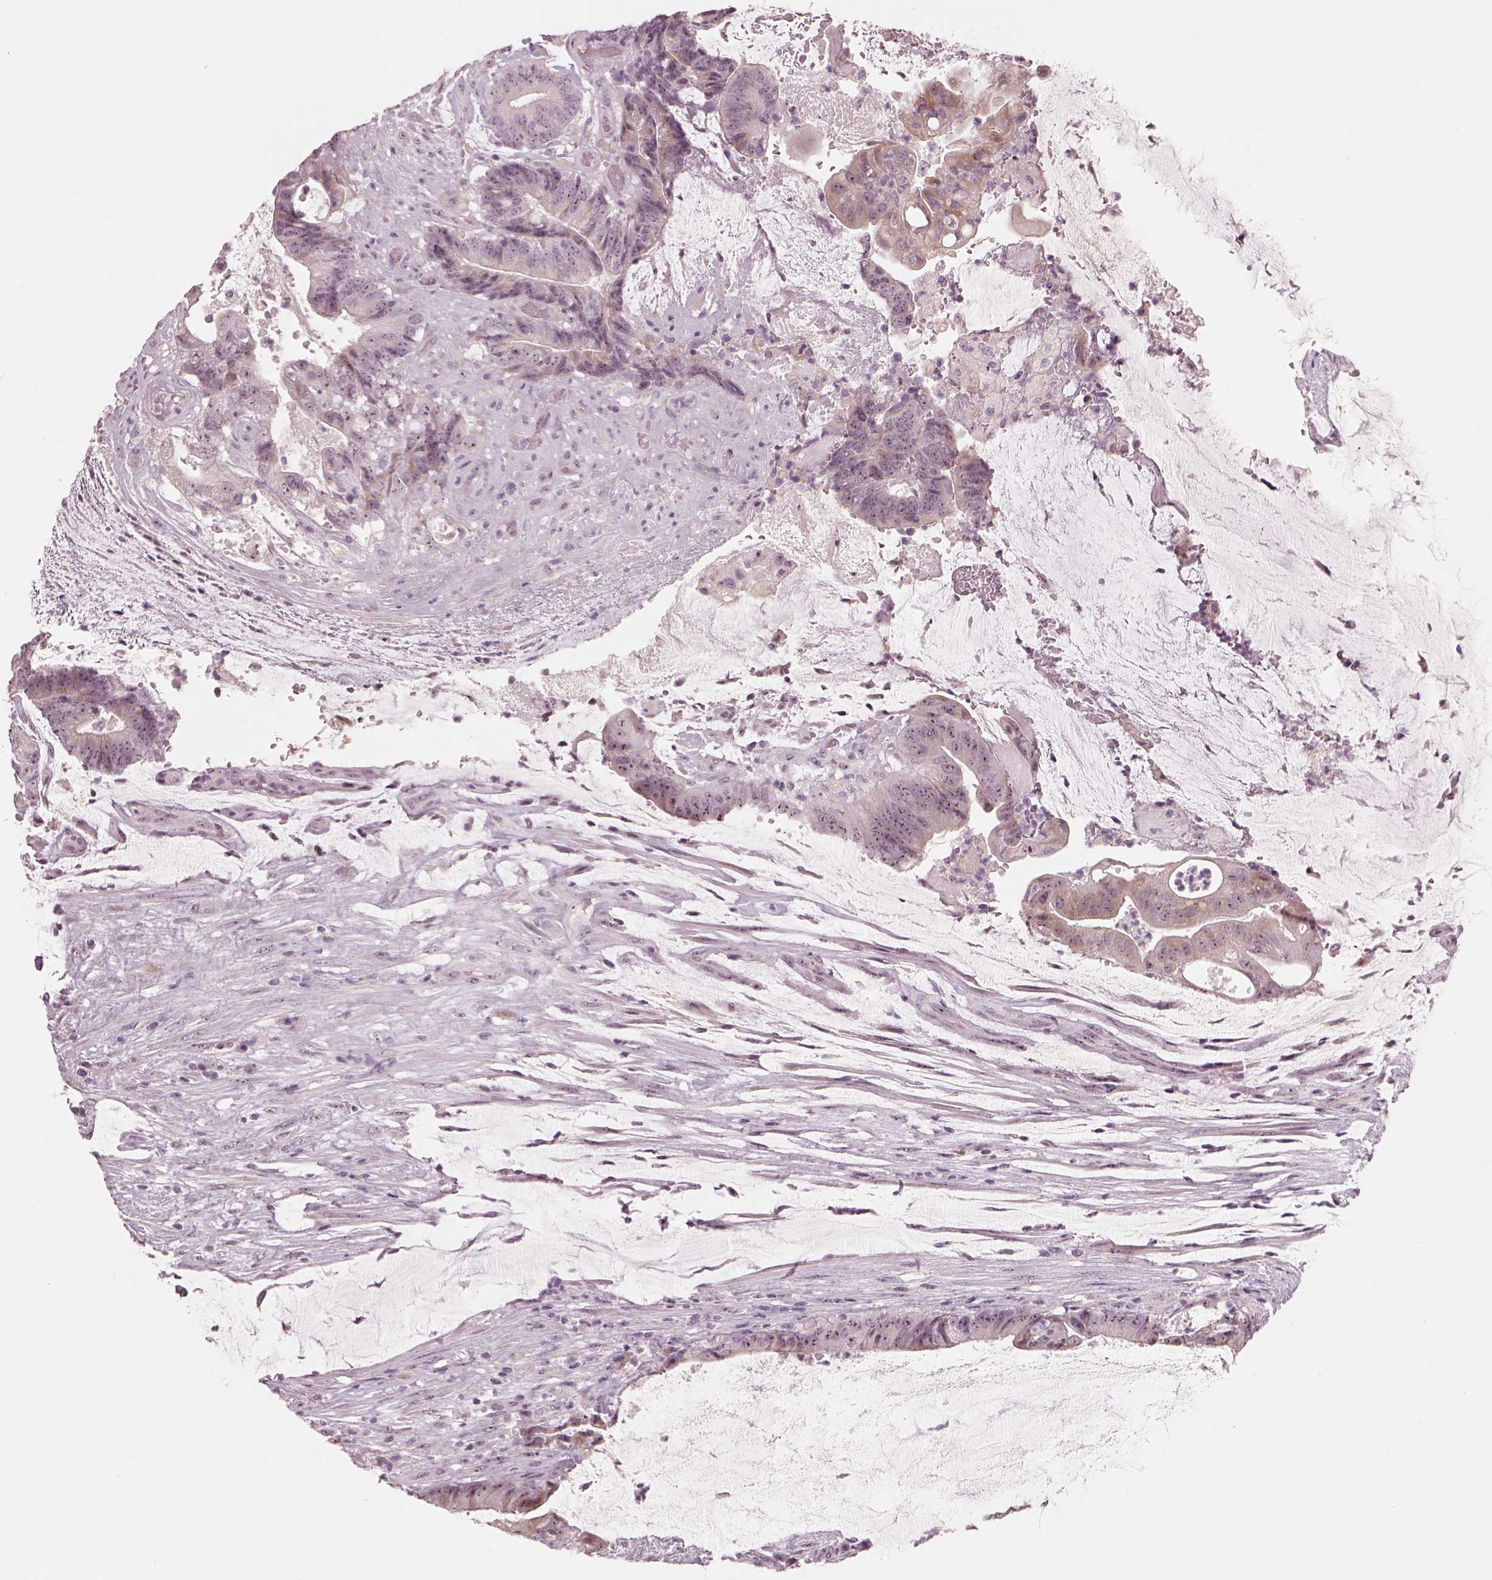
{"staining": {"intensity": "weak", "quantity": "25%-75%", "location": "cytoplasmic/membranous,nuclear"}, "tissue": "colorectal cancer", "cell_type": "Tumor cells", "image_type": "cancer", "snomed": [{"axis": "morphology", "description": "Adenocarcinoma, NOS"}, {"axis": "topography", "description": "Colon"}], "caption": "Adenocarcinoma (colorectal) was stained to show a protein in brown. There is low levels of weak cytoplasmic/membranous and nuclear positivity in about 25%-75% of tumor cells.", "gene": "CDS1", "patient": {"sex": "female", "age": 43}}